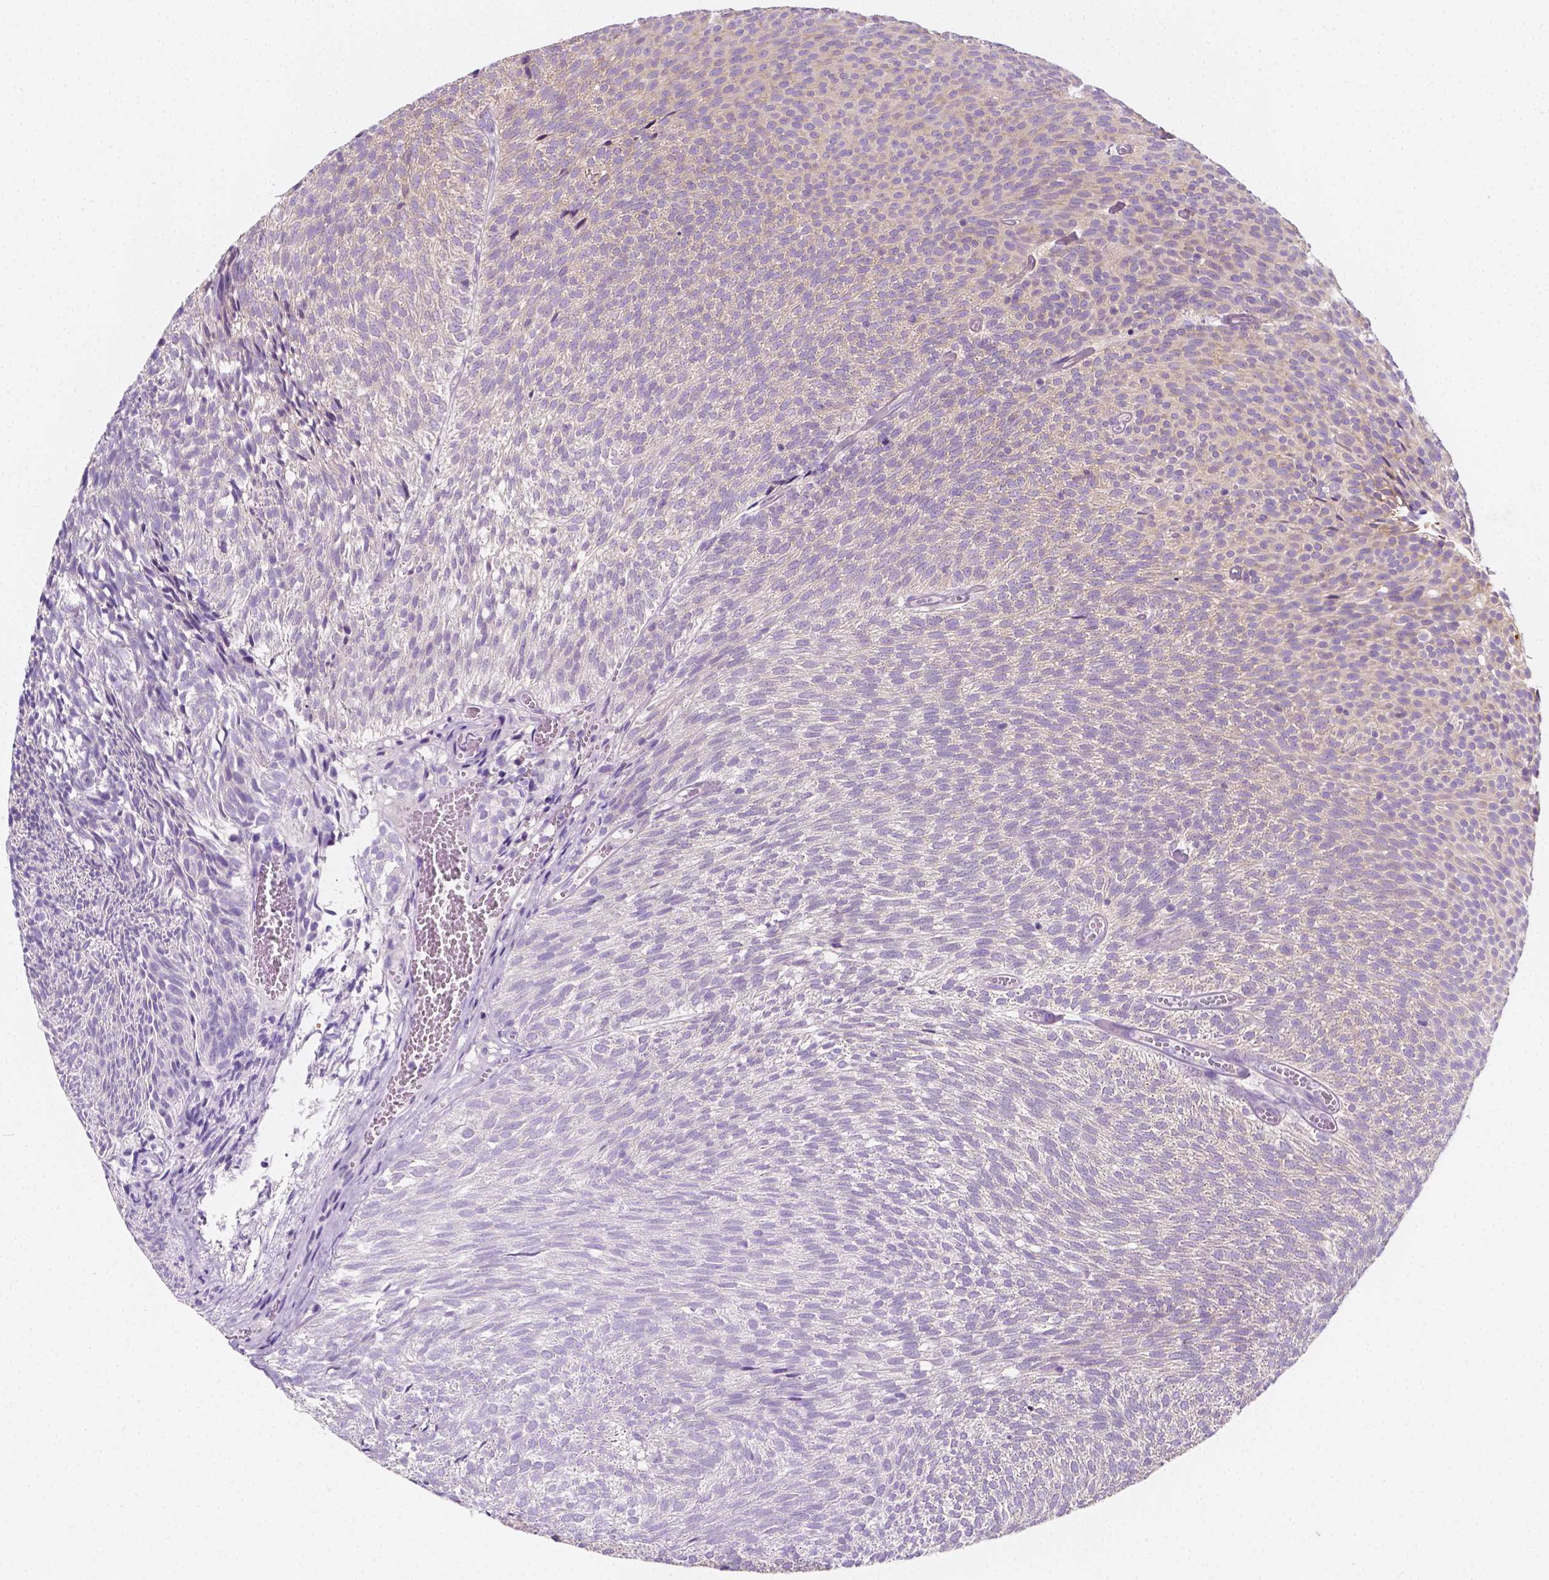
{"staining": {"intensity": "negative", "quantity": "none", "location": "none"}, "tissue": "urothelial cancer", "cell_type": "Tumor cells", "image_type": "cancer", "snomed": [{"axis": "morphology", "description": "Urothelial carcinoma, Low grade"}, {"axis": "topography", "description": "Urinary bladder"}], "caption": "This image is of low-grade urothelial carcinoma stained with immunohistochemistry to label a protein in brown with the nuclei are counter-stained blue. There is no staining in tumor cells. (DAB immunohistochemistry, high magnification).", "gene": "SIRT2", "patient": {"sex": "male", "age": 77}}